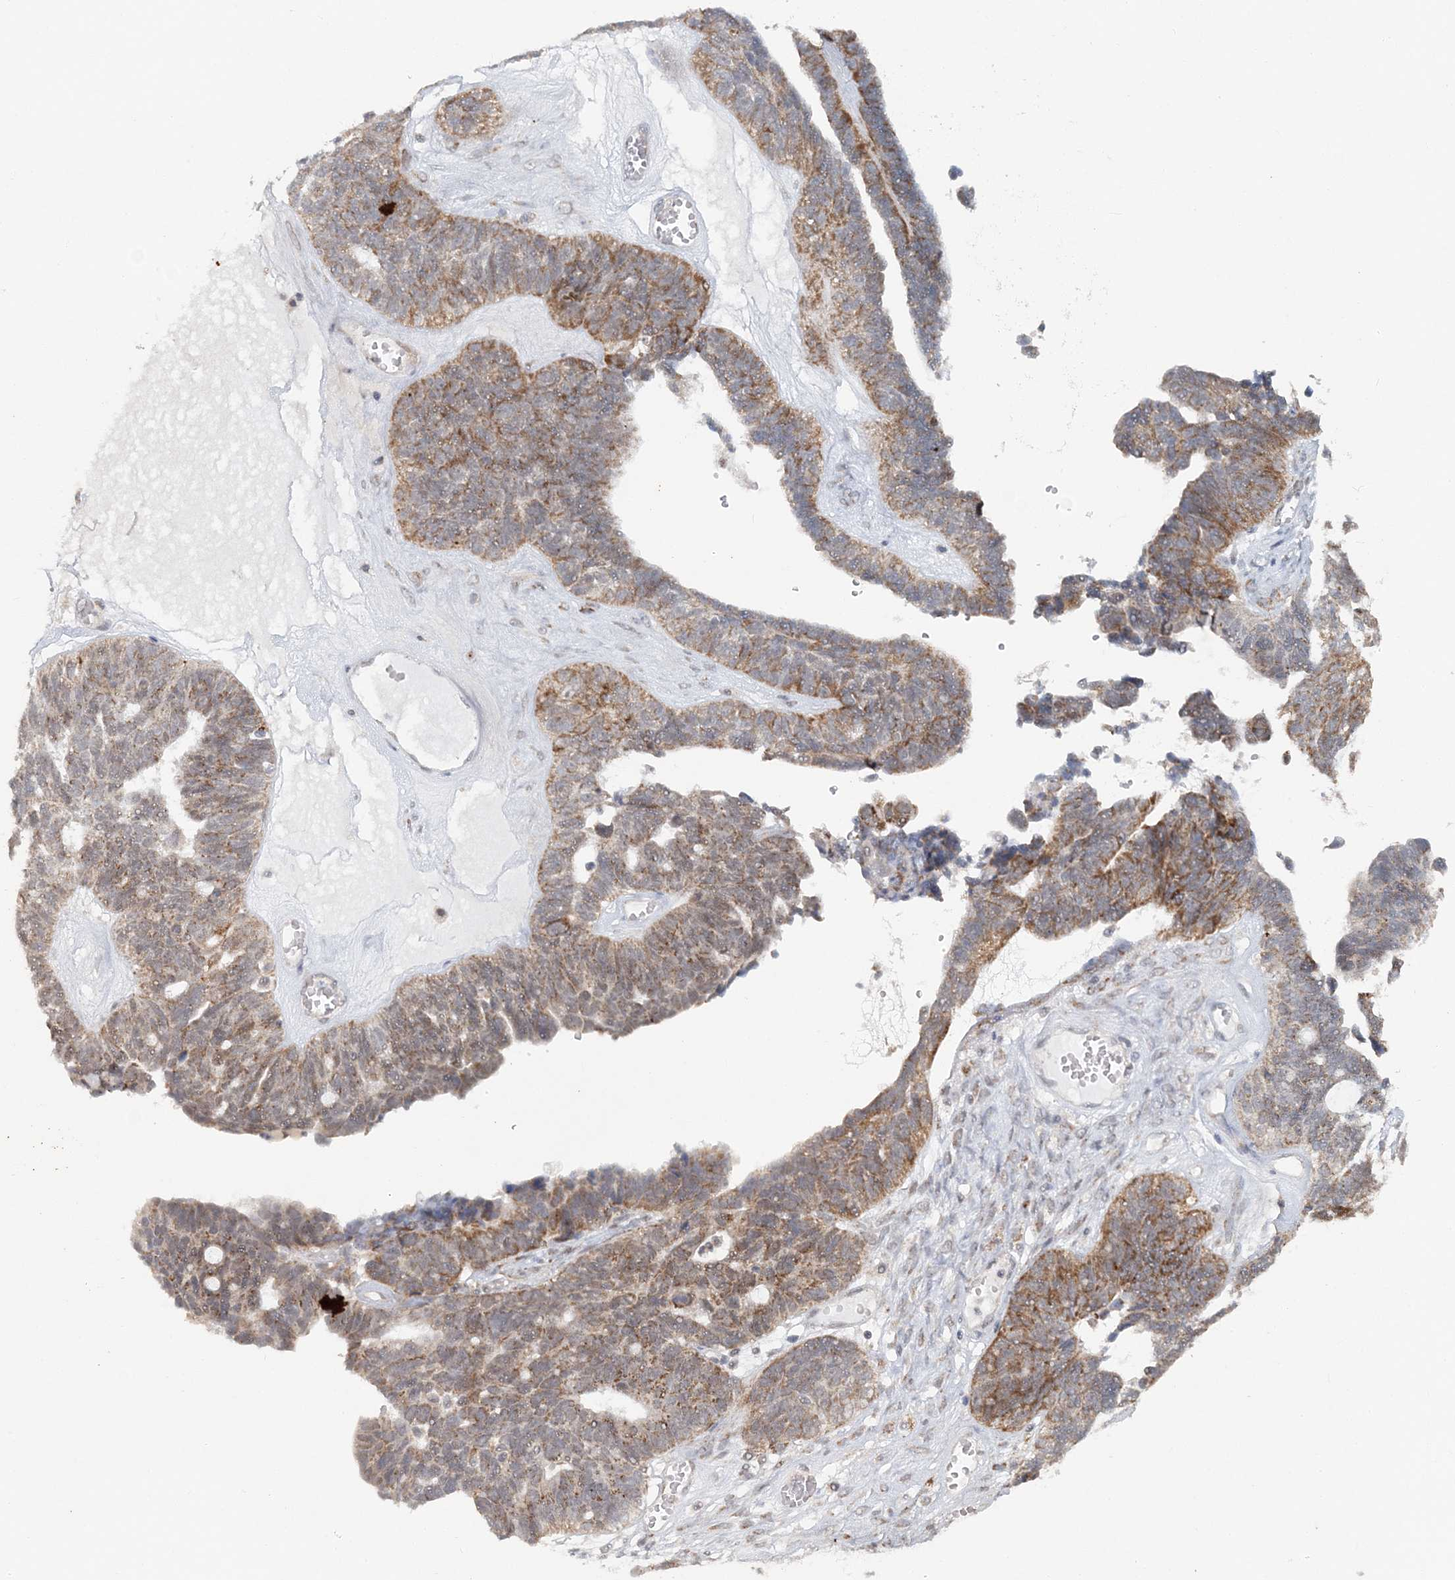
{"staining": {"intensity": "moderate", "quantity": "25%-75%", "location": "cytoplasmic/membranous"}, "tissue": "ovarian cancer", "cell_type": "Tumor cells", "image_type": "cancer", "snomed": [{"axis": "morphology", "description": "Cystadenocarcinoma, serous, NOS"}, {"axis": "topography", "description": "Ovary"}], "caption": "Human serous cystadenocarcinoma (ovarian) stained with a protein marker demonstrates moderate staining in tumor cells.", "gene": "RNF150", "patient": {"sex": "female", "age": 79}}